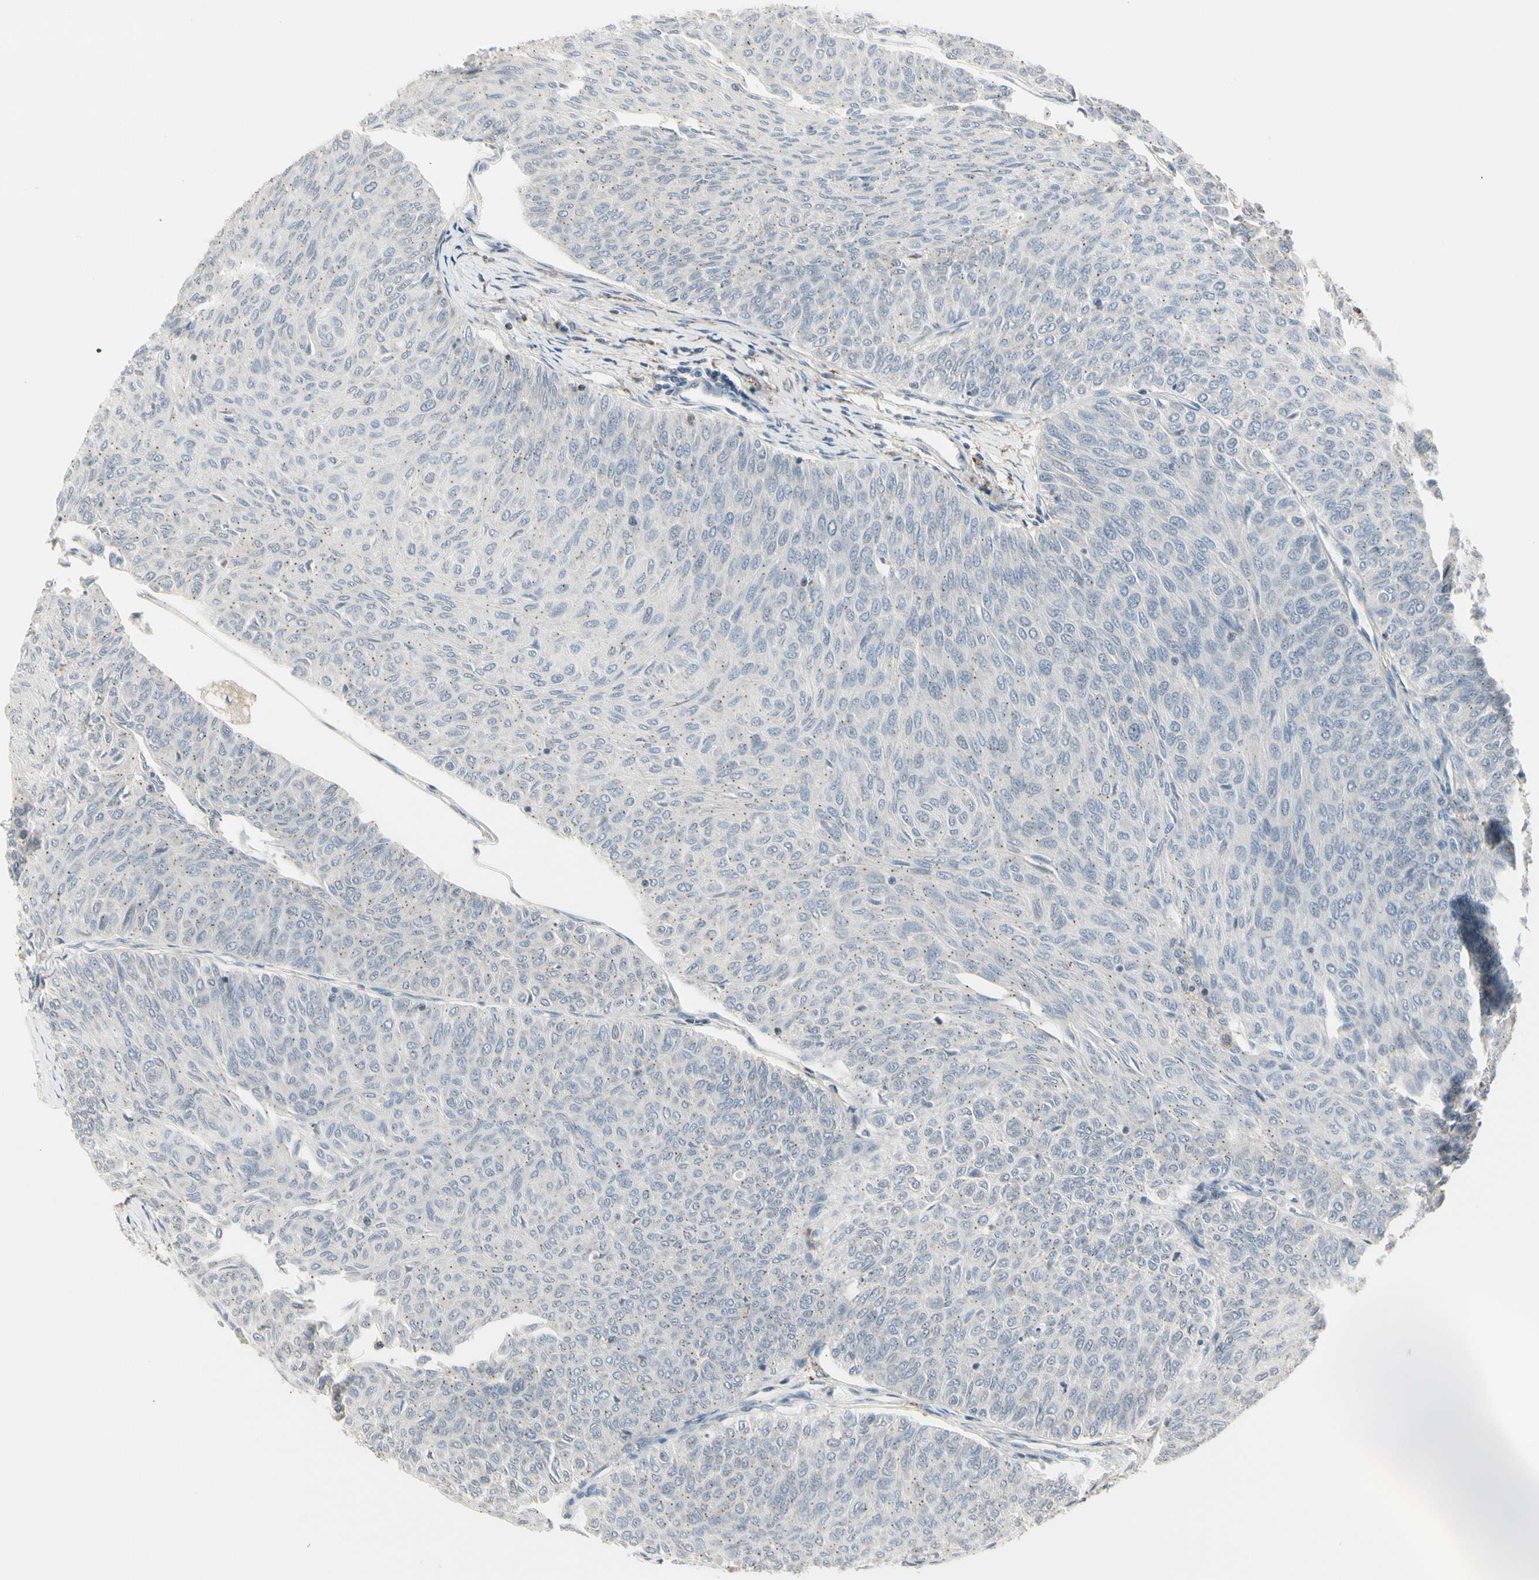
{"staining": {"intensity": "negative", "quantity": "none", "location": "none"}, "tissue": "urothelial cancer", "cell_type": "Tumor cells", "image_type": "cancer", "snomed": [{"axis": "morphology", "description": "Urothelial carcinoma, Low grade"}, {"axis": "topography", "description": "Urinary bladder"}], "caption": "High power microscopy micrograph of an immunohistochemistry (IHC) micrograph of urothelial cancer, revealing no significant staining in tumor cells.", "gene": "TMEM176A", "patient": {"sex": "male", "age": 78}}